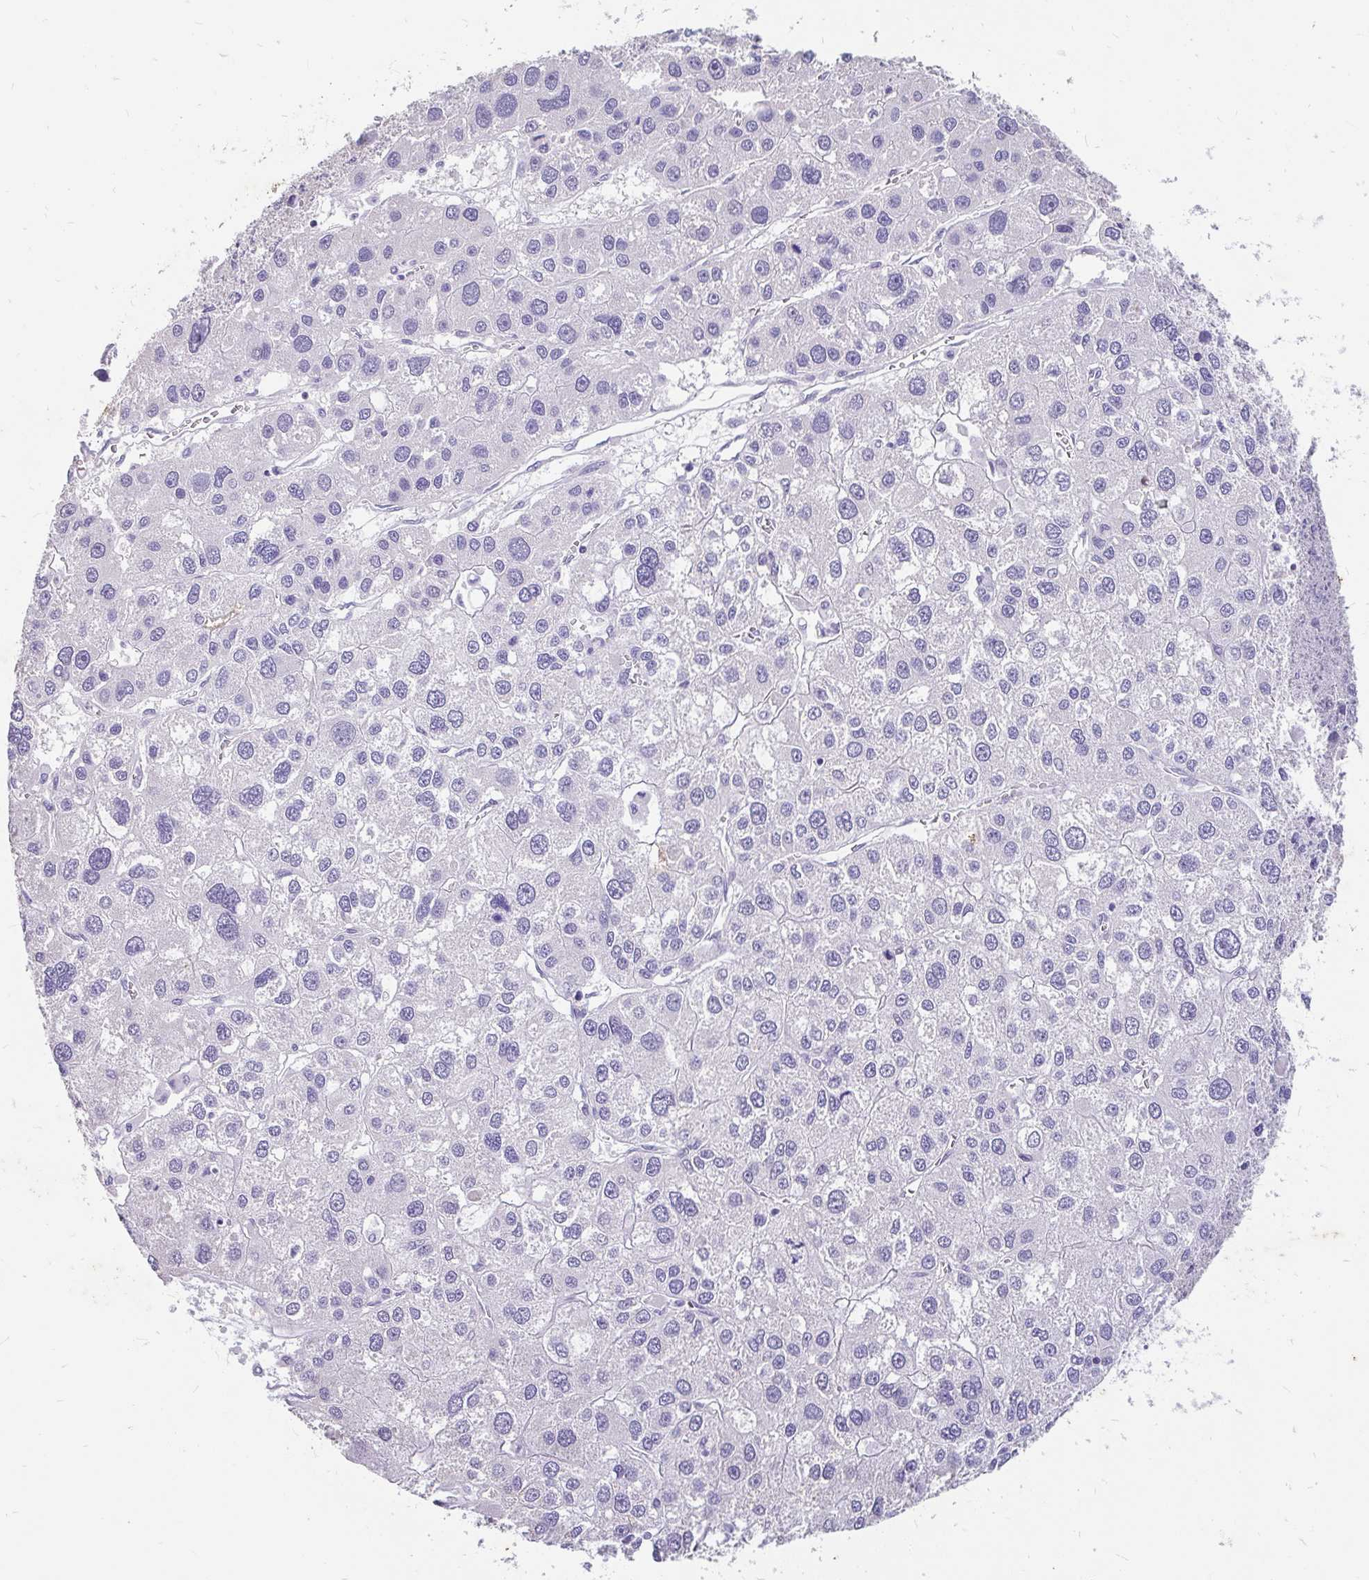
{"staining": {"intensity": "negative", "quantity": "none", "location": "none"}, "tissue": "liver cancer", "cell_type": "Tumor cells", "image_type": "cancer", "snomed": [{"axis": "morphology", "description": "Carcinoma, Hepatocellular, NOS"}, {"axis": "topography", "description": "Liver"}], "caption": "DAB (3,3'-diaminobenzidine) immunohistochemical staining of liver cancer demonstrates no significant positivity in tumor cells.", "gene": "EML5", "patient": {"sex": "male", "age": 73}}